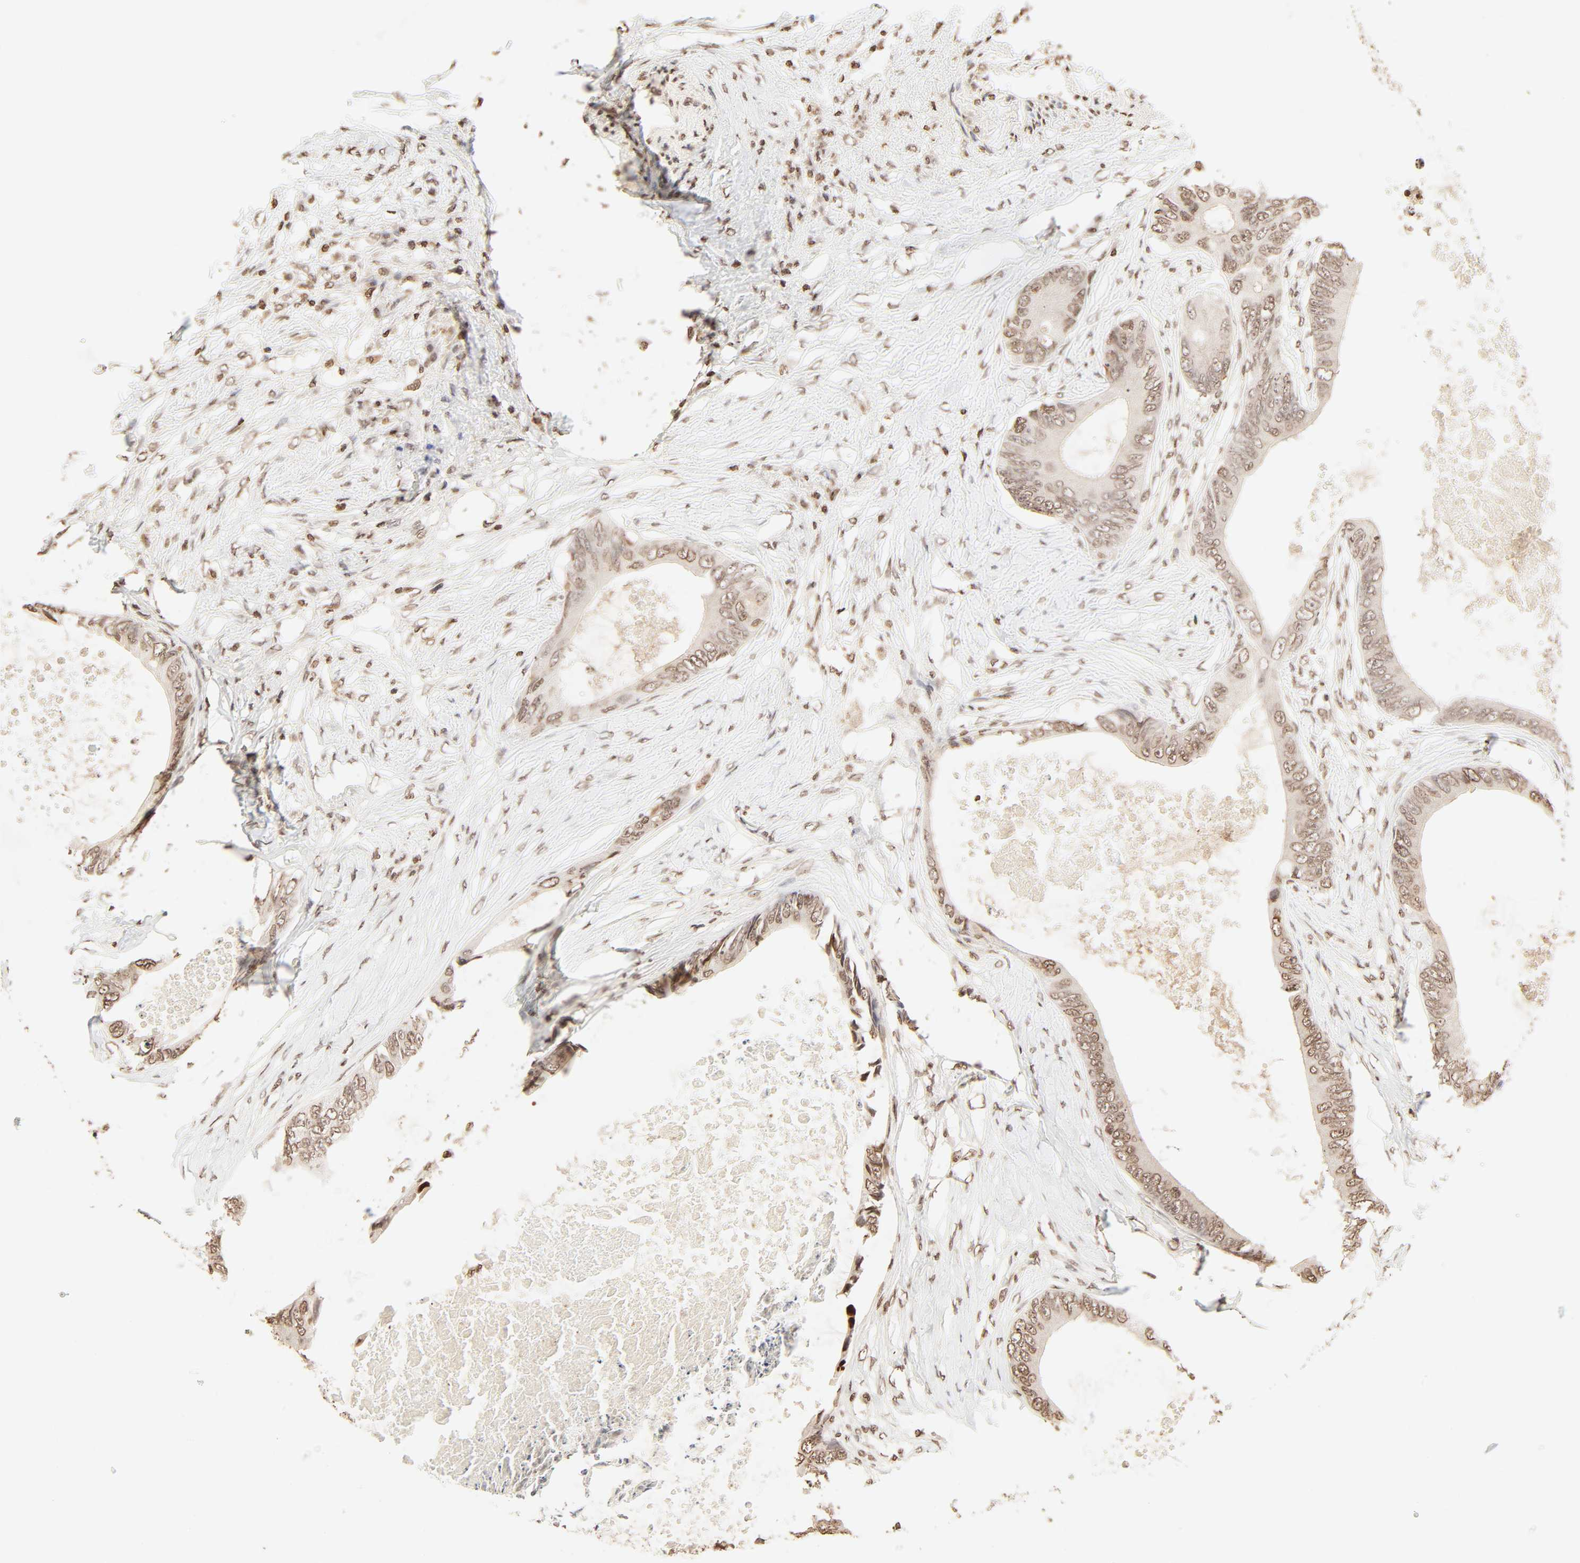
{"staining": {"intensity": "moderate", "quantity": ">75%", "location": "cytoplasmic/membranous,nuclear"}, "tissue": "colorectal cancer", "cell_type": "Tumor cells", "image_type": "cancer", "snomed": [{"axis": "morphology", "description": "Normal tissue, NOS"}, {"axis": "morphology", "description": "Adenocarcinoma, NOS"}, {"axis": "topography", "description": "Rectum"}, {"axis": "topography", "description": "Peripheral nerve tissue"}], "caption": "Protein expression analysis of colorectal cancer (adenocarcinoma) shows moderate cytoplasmic/membranous and nuclear positivity in about >75% of tumor cells.", "gene": "TBL1X", "patient": {"sex": "female", "age": 77}}